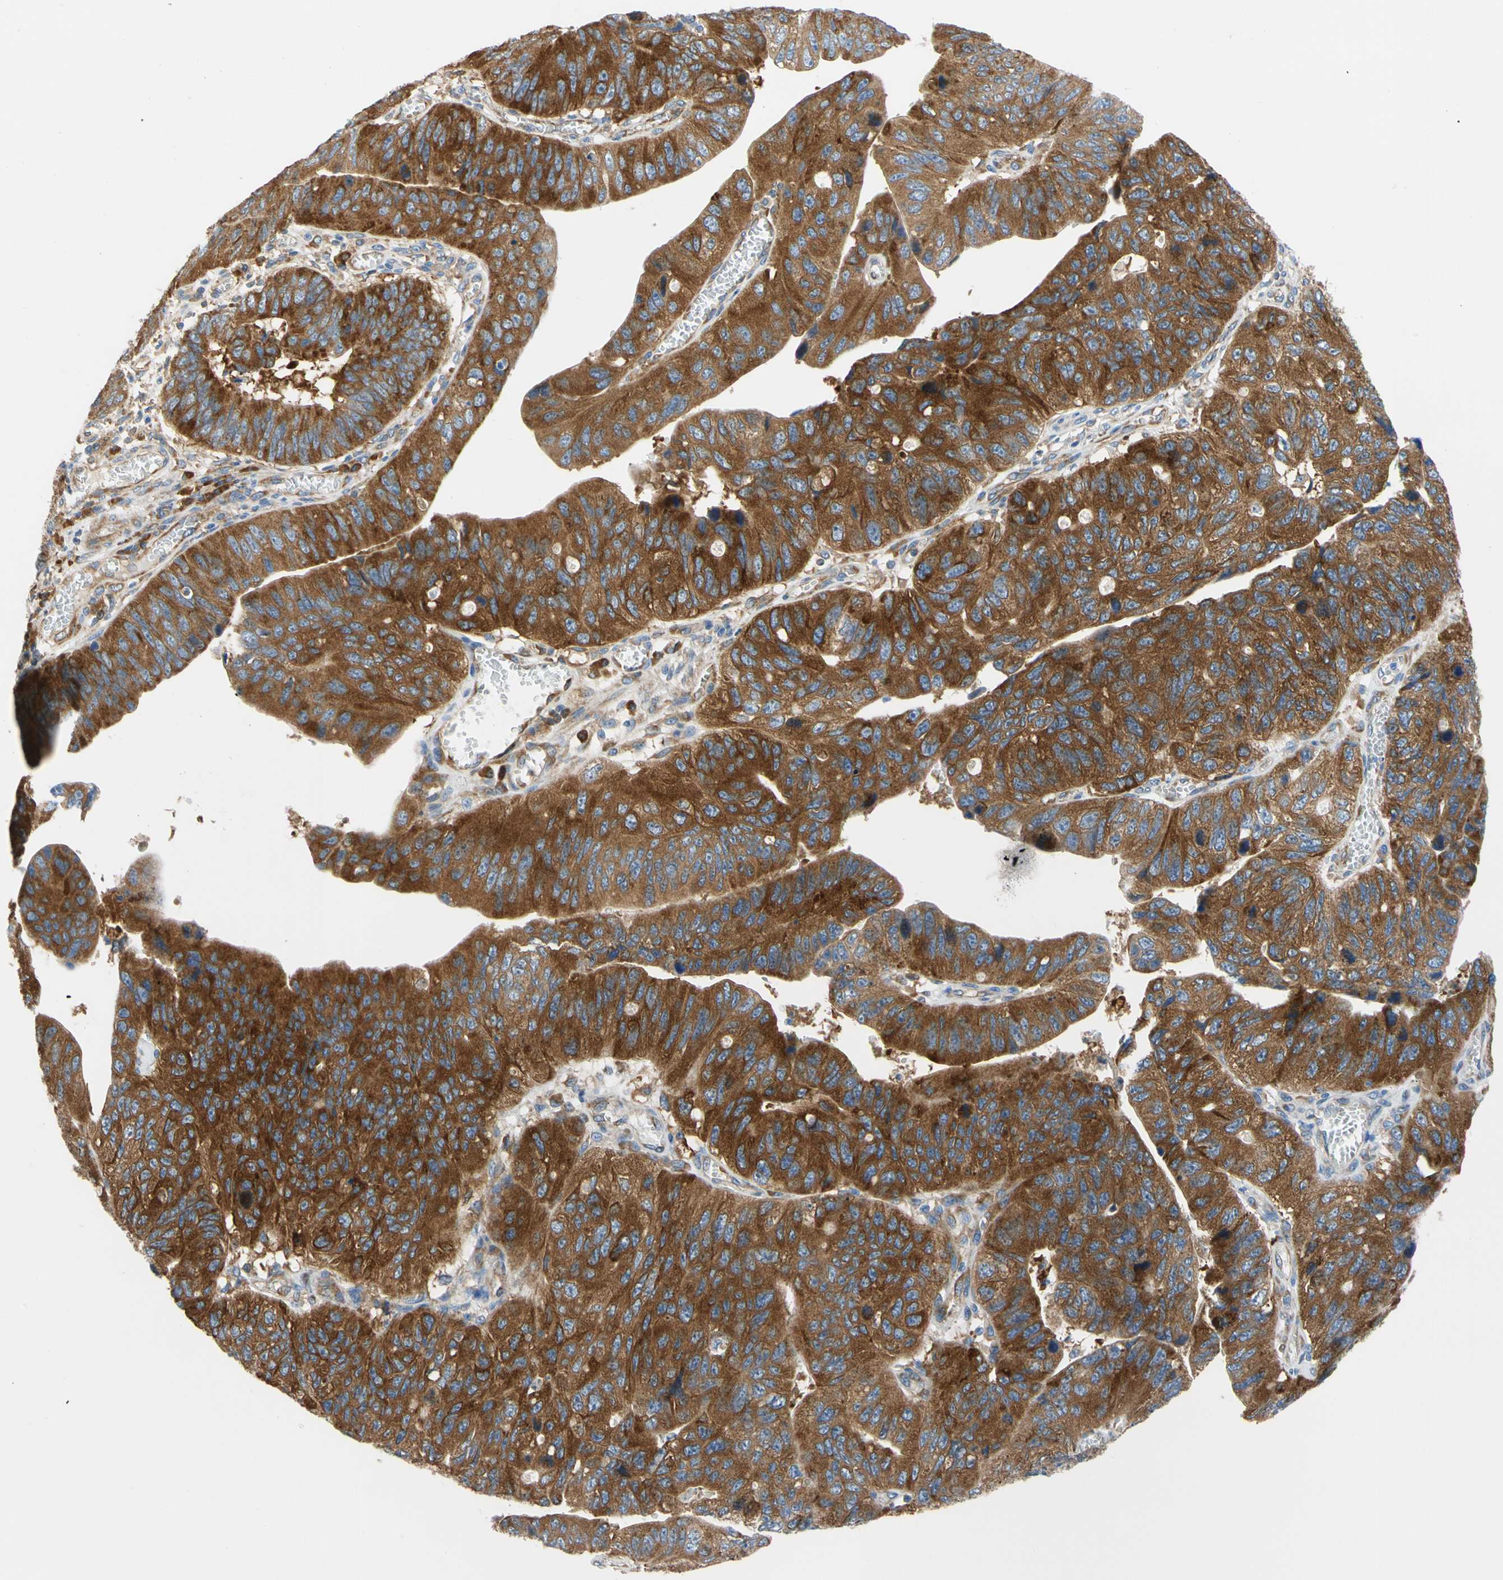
{"staining": {"intensity": "strong", "quantity": ">75%", "location": "cytoplasmic/membranous"}, "tissue": "stomach cancer", "cell_type": "Tumor cells", "image_type": "cancer", "snomed": [{"axis": "morphology", "description": "Adenocarcinoma, NOS"}, {"axis": "topography", "description": "Stomach"}], "caption": "The micrograph exhibits immunohistochemical staining of stomach cancer (adenocarcinoma). There is strong cytoplasmic/membranous staining is seen in approximately >75% of tumor cells.", "gene": "GPHN", "patient": {"sex": "male", "age": 59}}